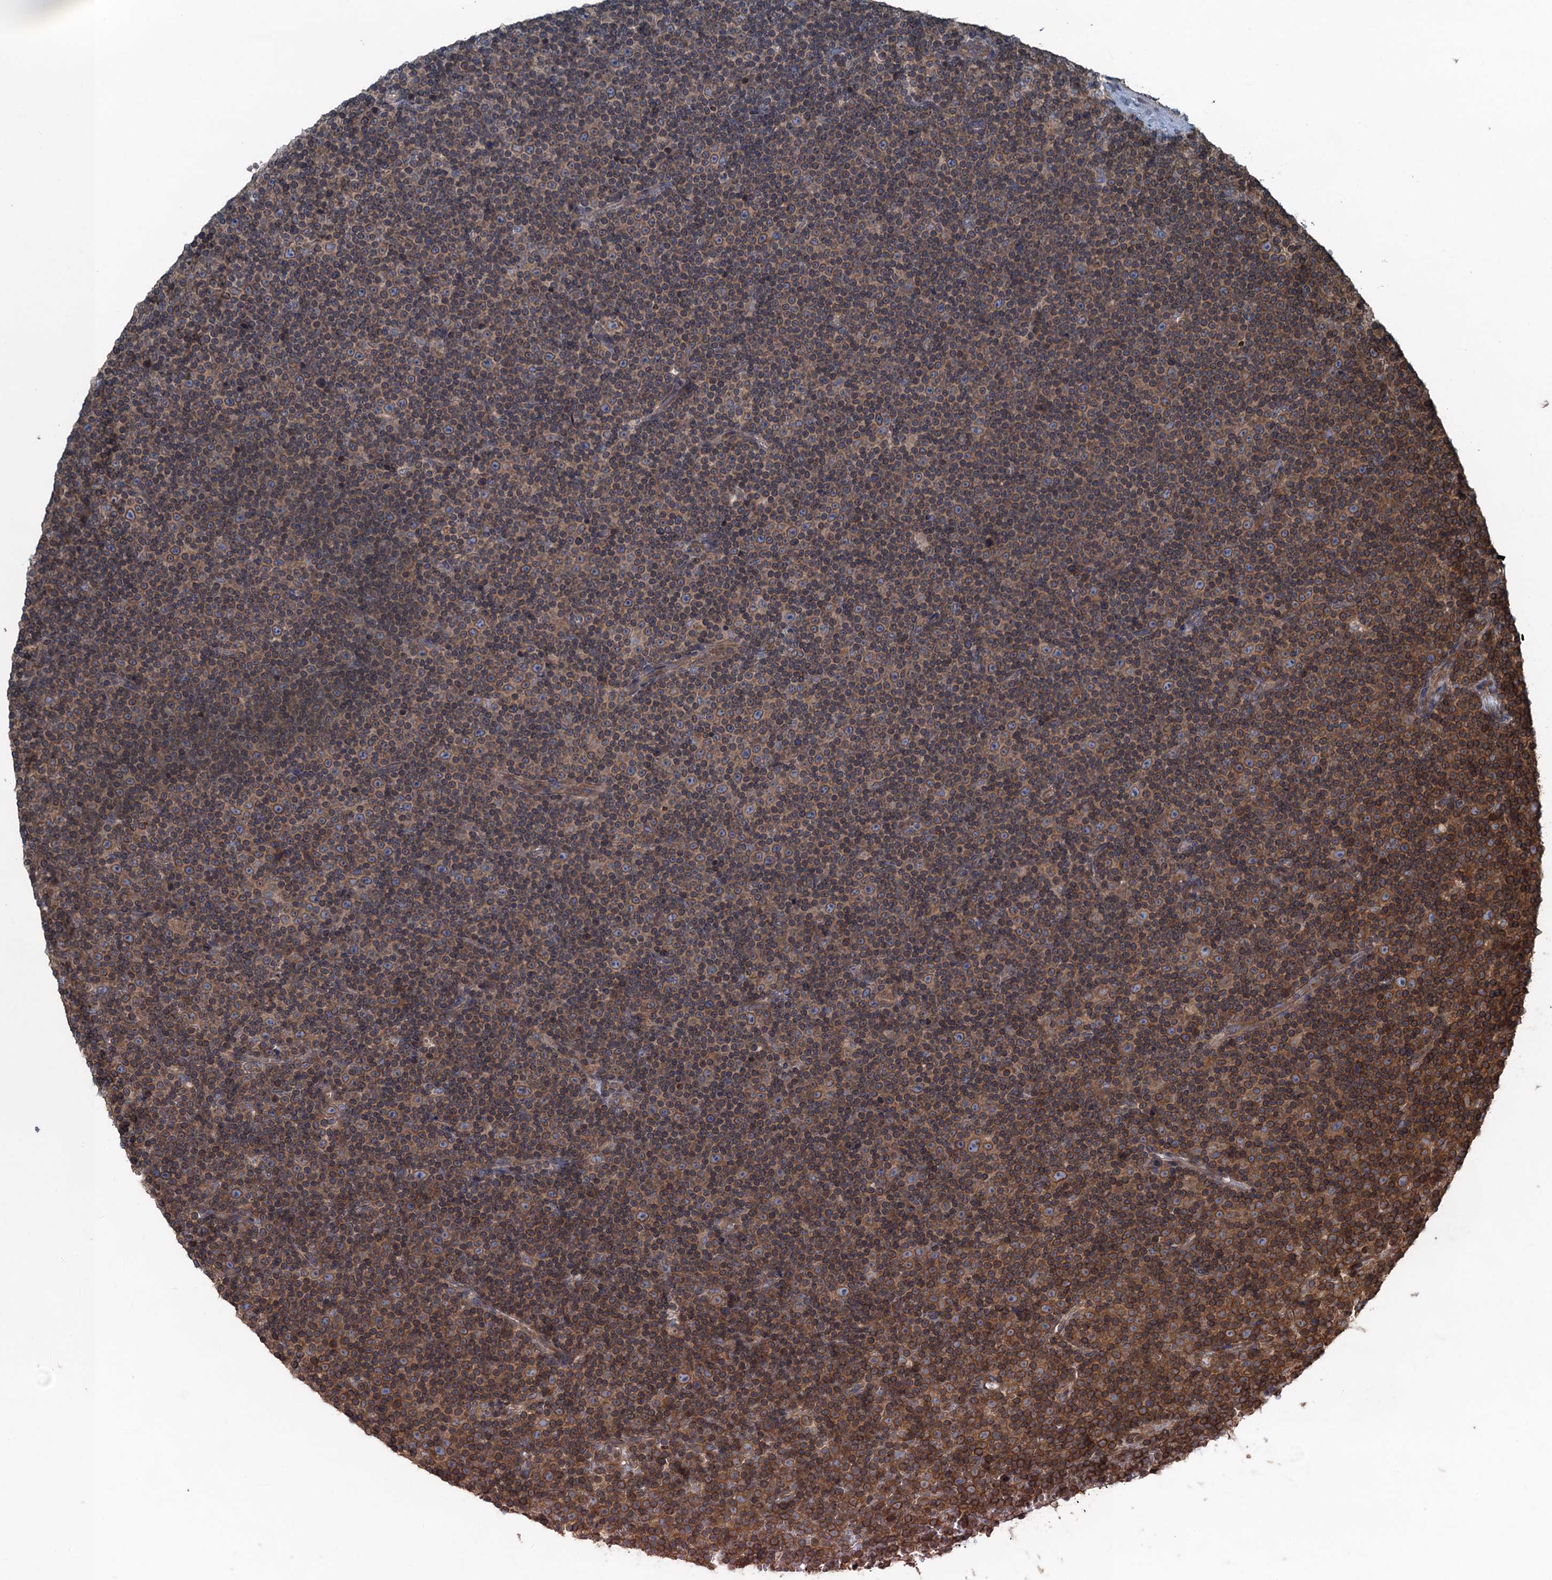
{"staining": {"intensity": "moderate", "quantity": ">75%", "location": "cytoplasmic/membranous"}, "tissue": "lymphoma", "cell_type": "Tumor cells", "image_type": "cancer", "snomed": [{"axis": "morphology", "description": "Malignant lymphoma, non-Hodgkin's type, Low grade"}, {"axis": "topography", "description": "Lymph node"}], "caption": "Immunohistochemical staining of human low-grade malignant lymphoma, non-Hodgkin's type demonstrates moderate cytoplasmic/membranous protein positivity in approximately >75% of tumor cells. (IHC, brightfield microscopy, high magnification).", "gene": "TRAPPC8", "patient": {"sex": "female", "age": 67}}